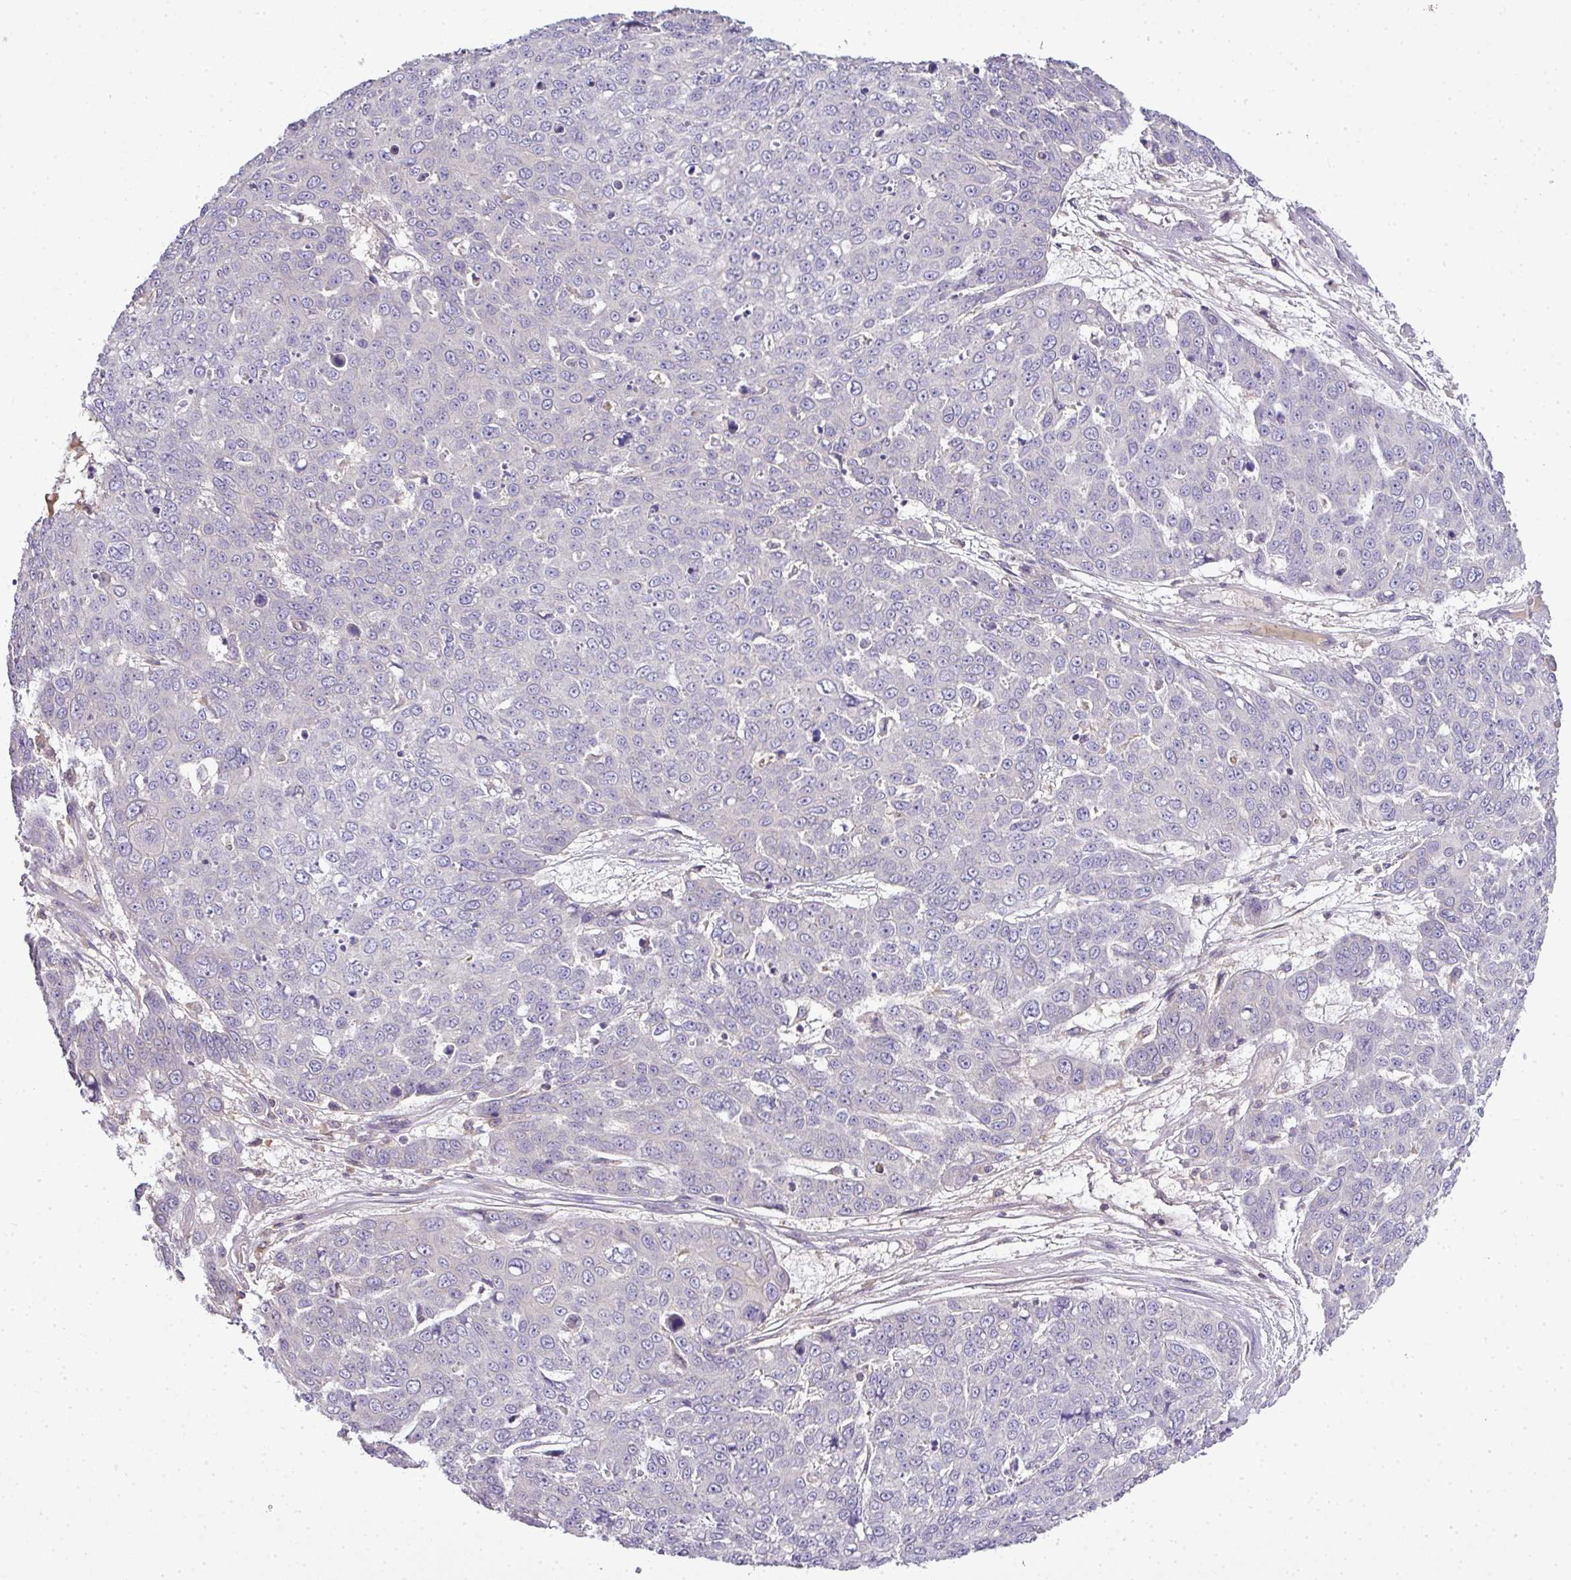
{"staining": {"intensity": "negative", "quantity": "none", "location": "none"}, "tissue": "skin cancer", "cell_type": "Tumor cells", "image_type": "cancer", "snomed": [{"axis": "morphology", "description": "Squamous cell carcinoma, NOS"}, {"axis": "topography", "description": "Skin"}], "caption": "Immunohistochemistry (IHC) histopathology image of skin squamous cell carcinoma stained for a protein (brown), which exhibits no staining in tumor cells.", "gene": "STAT5A", "patient": {"sex": "male", "age": 71}}